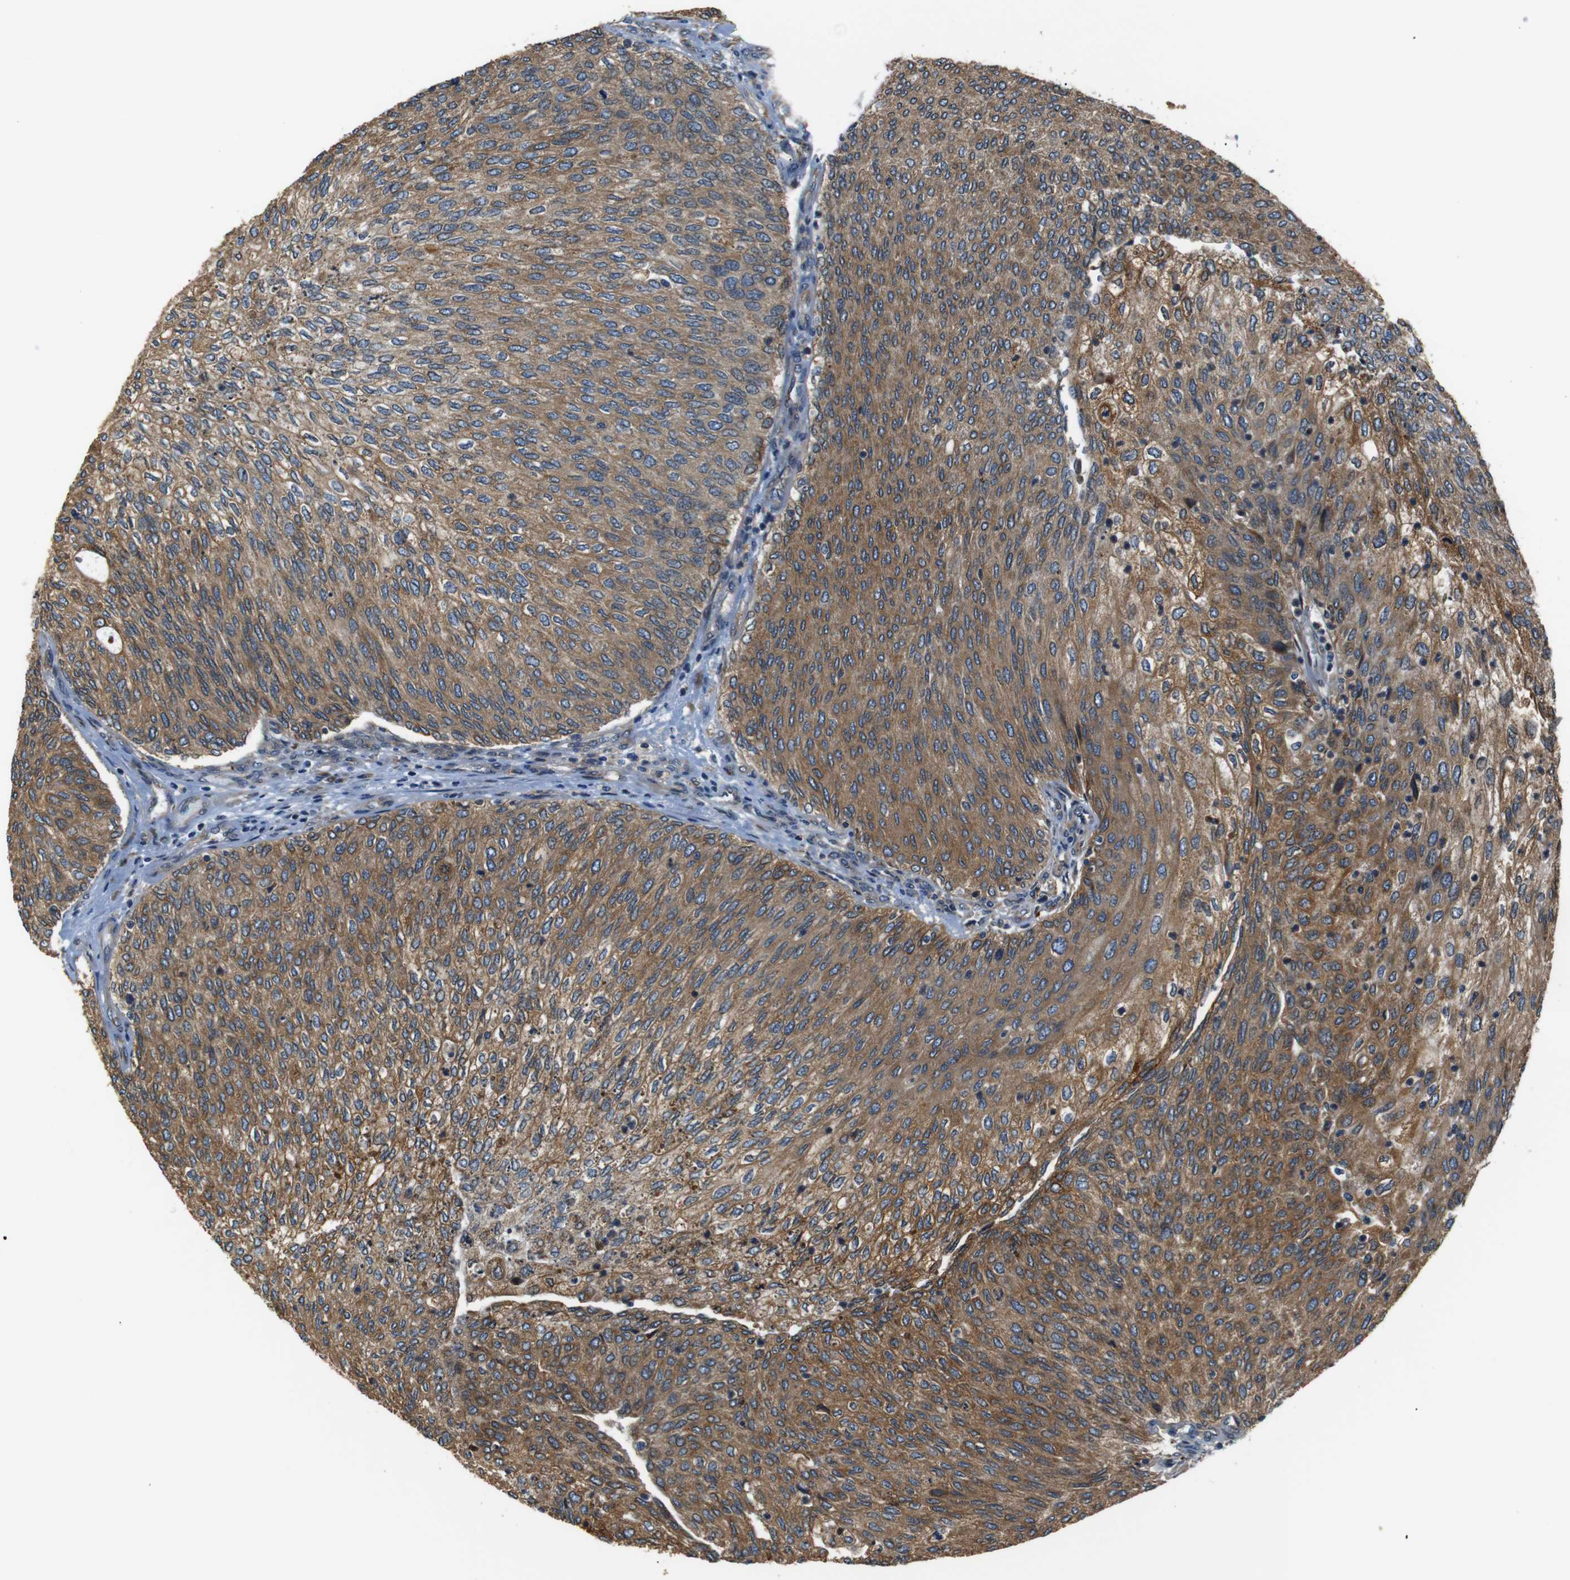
{"staining": {"intensity": "moderate", "quantity": ">75%", "location": "cytoplasmic/membranous"}, "tissue": "urothelial cancer", "cell_type": "Tumor cells", "image_type": "cancer", "snomed": [{"axis": "morphology", "description": "Urothelial carcinoma, Low grade"}, {"axis": "topography", "description": "Urinary bladder"}], "caption": "Moderate cytoplasmic/membranous protein expression is appreciated in approximately >75% of tumor cells in urothelial cancer.", "gene": "TMED2", "patient": {"sex": "female", "age": 79}}